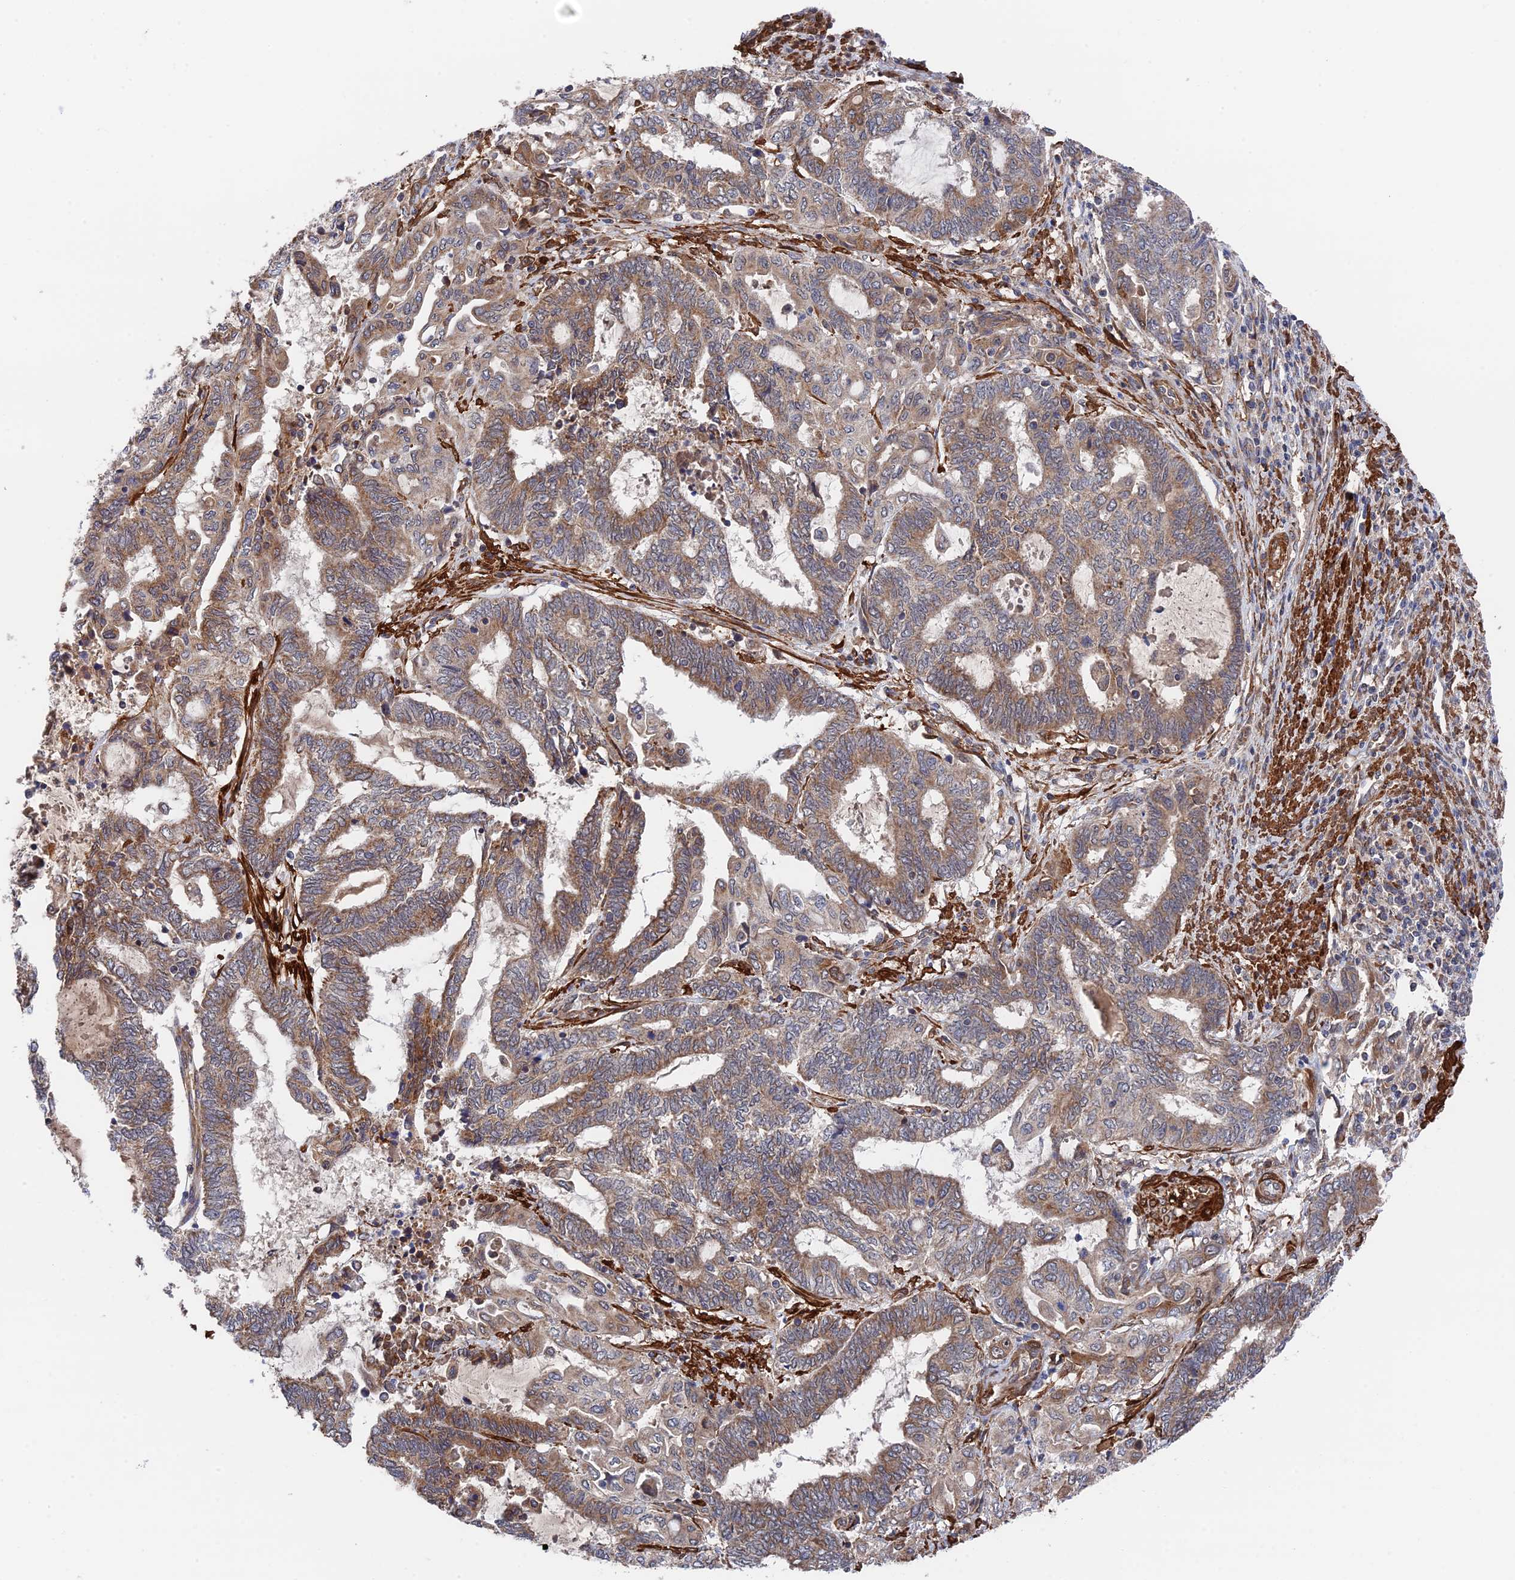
{"staining": {"intensity": "moderate", "quantity": ">75%", "location": "cytoplasmic/membranous"}, "tissue": "endometrial cancer", "cell_type": "Tumor cells", "image_type": "cancer", "snomed": [{"axis": "morphology", "description": "Adenocarcinoma, NOS"}, {"axis": "topography", "description": "Uterus"}, {"axis": "topography", "description": "Endometrium"}], "caption": "Protein expression analysis of human endometrial cancer reveals moderate cytoplasmic/membranous staining in approximately >75% of tumor cells.", "gene": "ZNF320", "patient": {"sex": "female", "age": 70}}